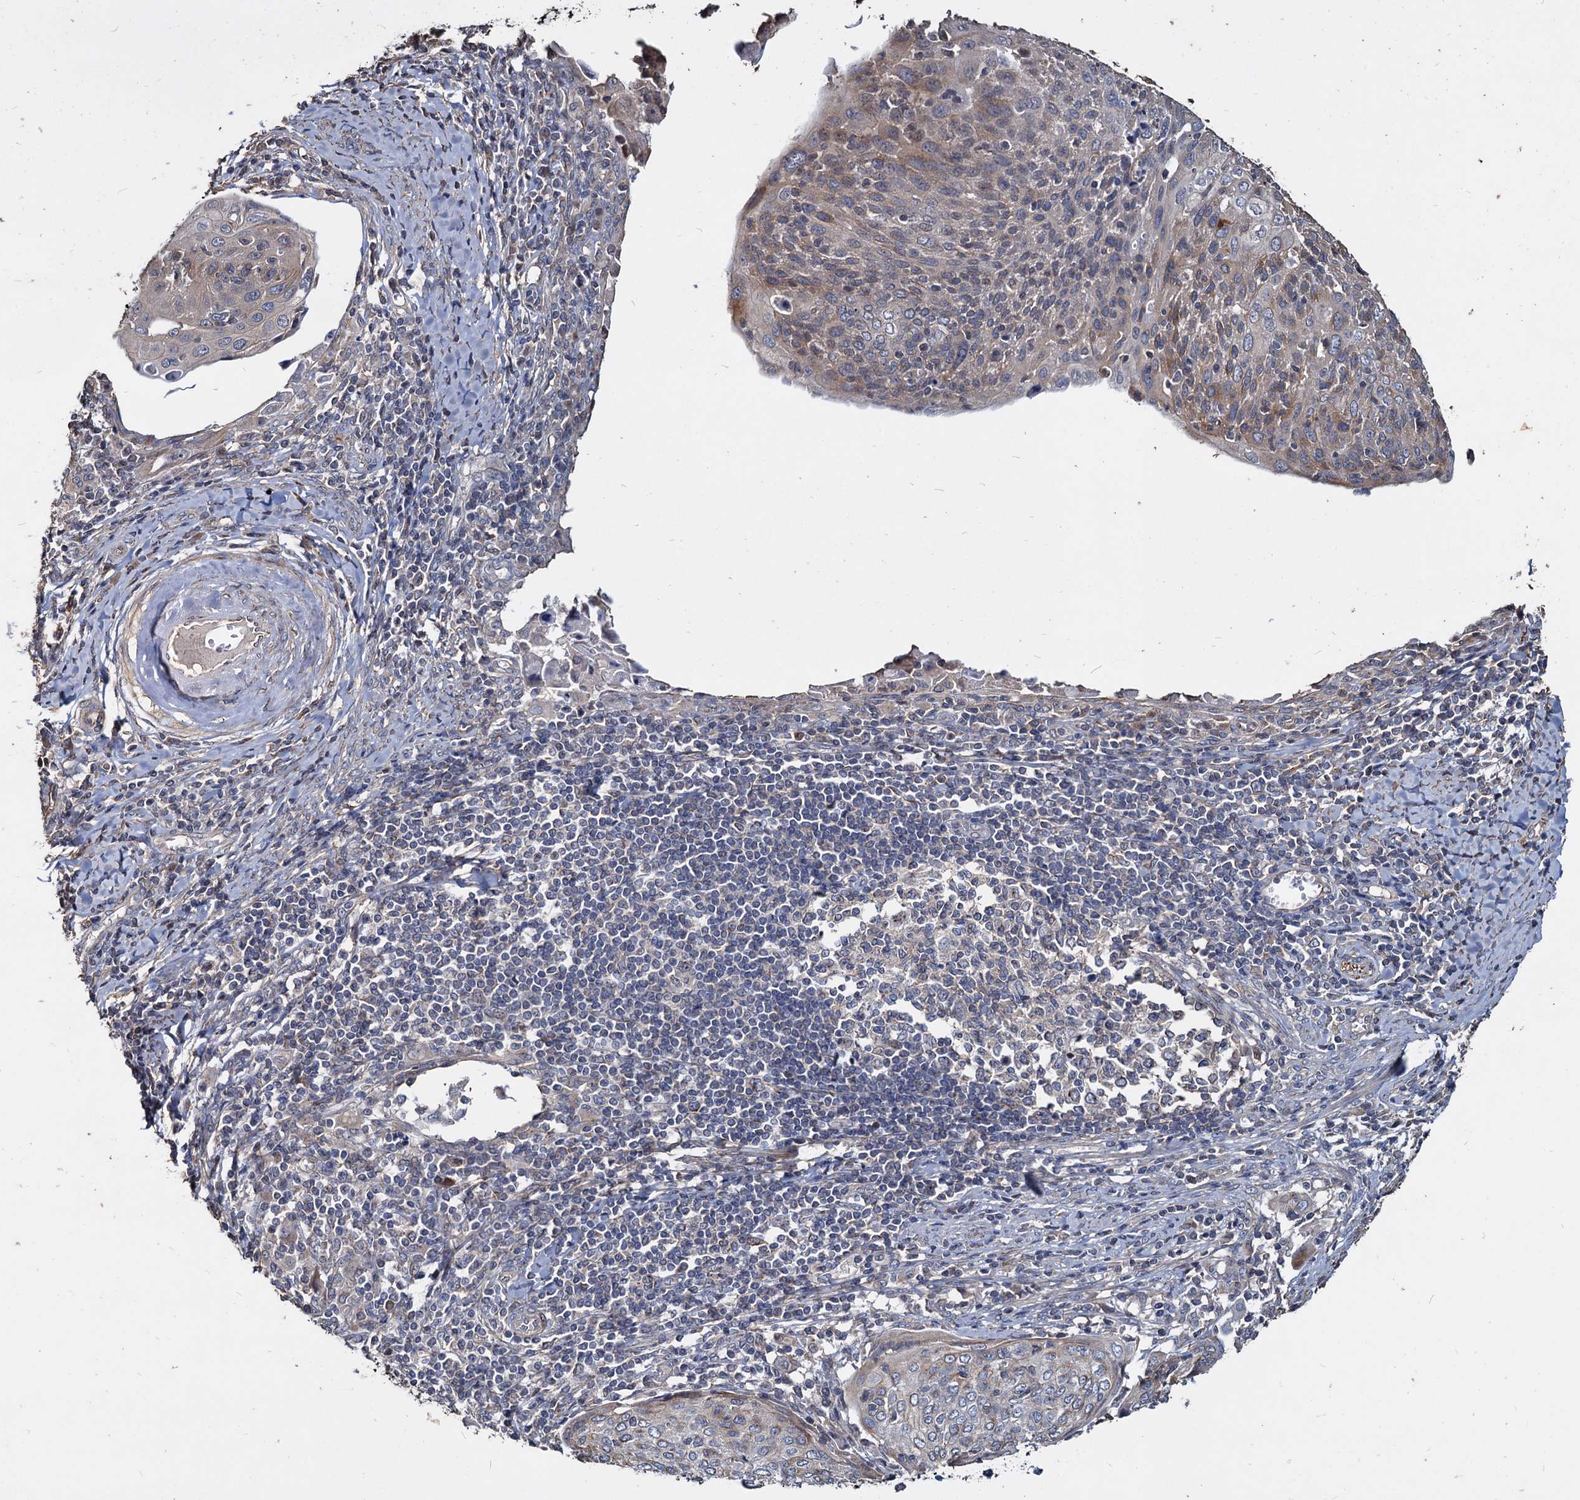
{"staining": {"intensity": "weak", "quantity": "<25%", "location": "cytoplasmic/membranous"}, "tissue": "cervical cancer", "cell_type": "Tumor cells", "image_type": "cancer", "snomed": [{"axis": "morphology", "description": "Squamous cell carcinoma, NOS"}, {"axis": "topography", "description": "Cervix"}], "caption": "IHC of cervical squamous cell carcinoma displays no staining in tumor cells.", "gene": "DEPDC4", "patient": {"sex": "female", "age": 67}}